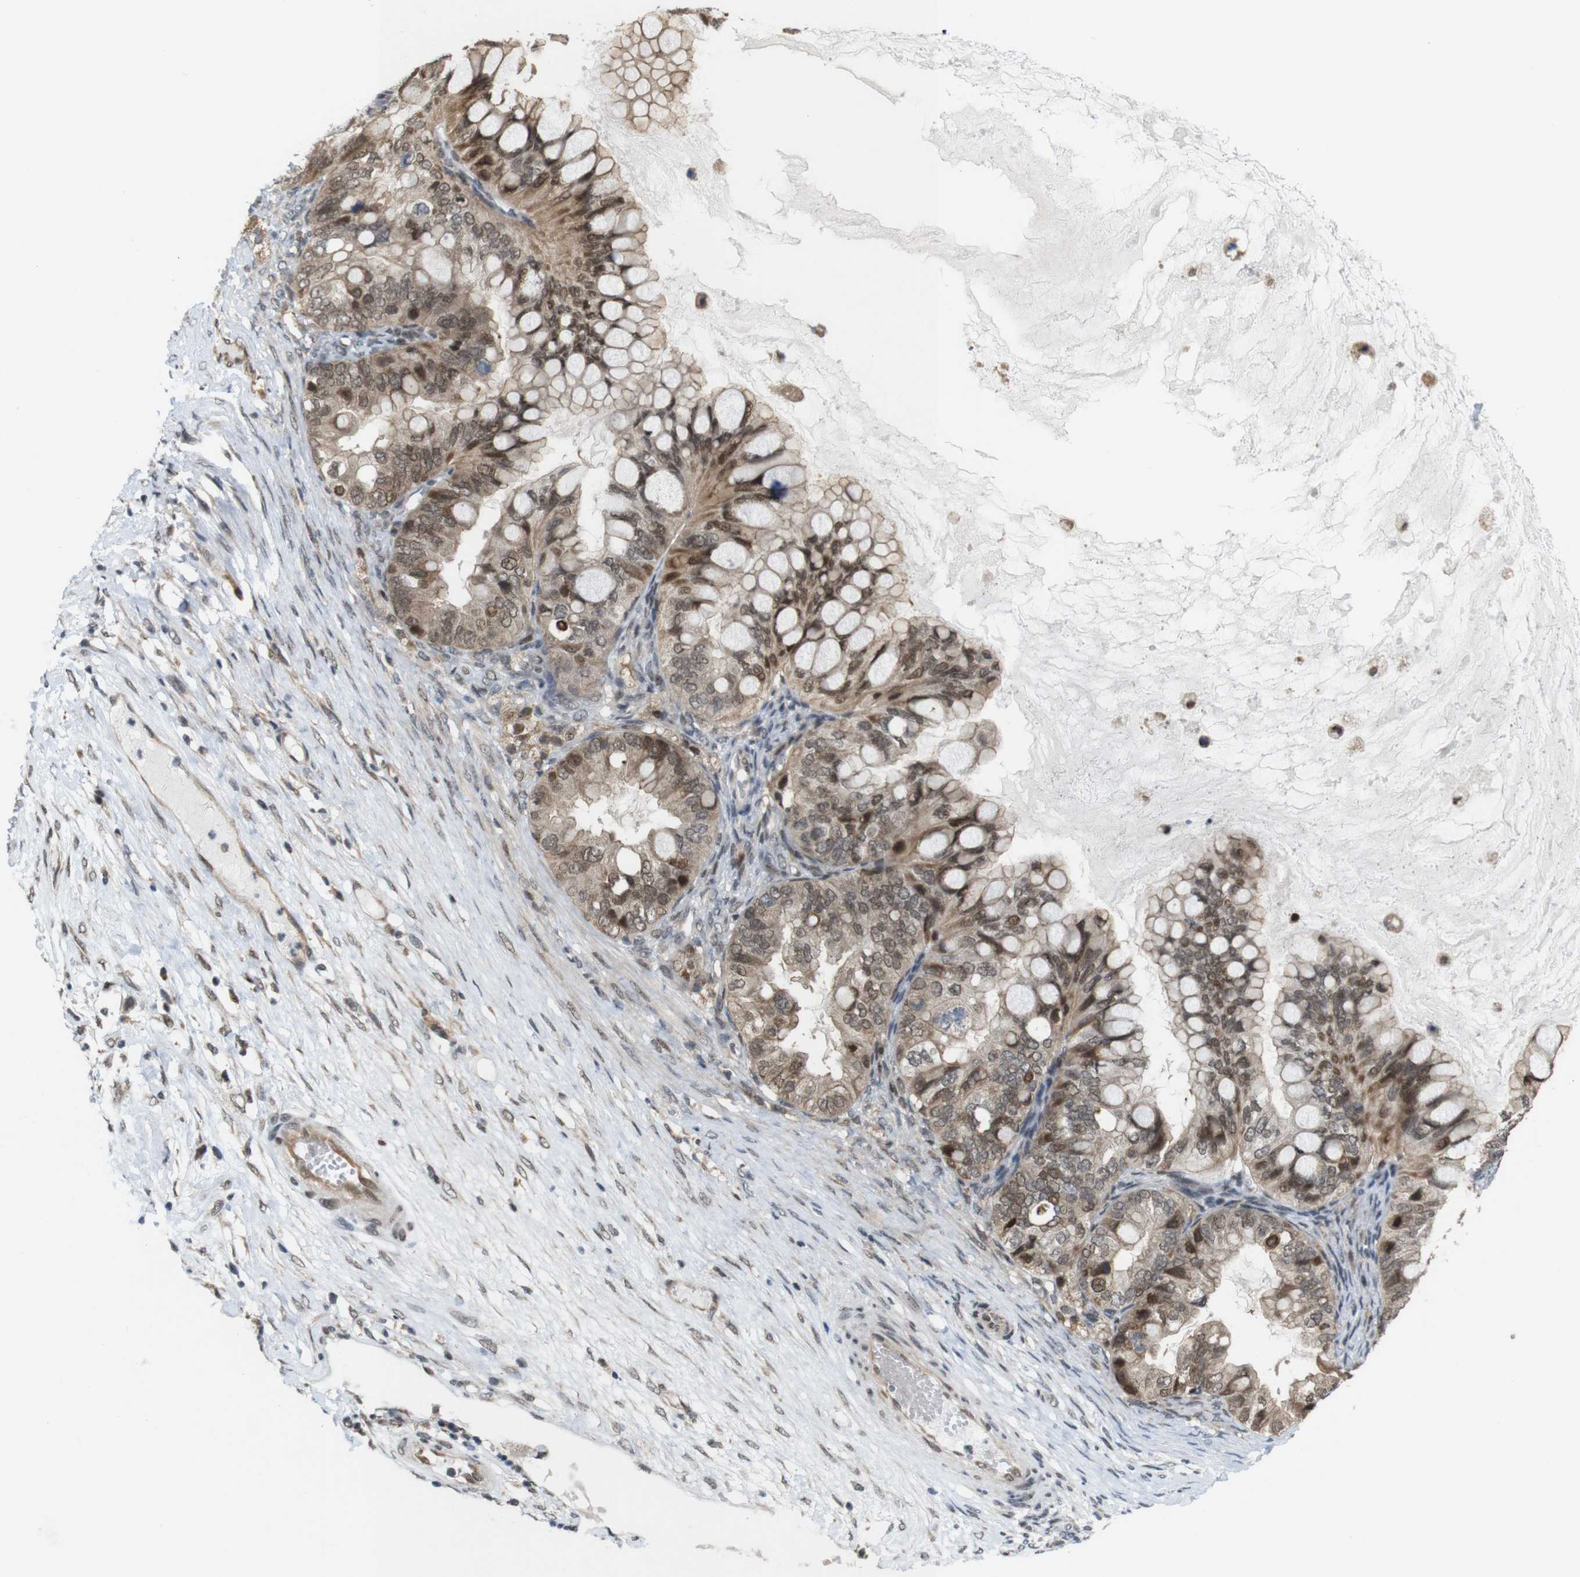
{"staining": {"intensity": "moderate", "quantity": ">75%", "location": "cytoplasmic/membranous,nuclear"}, "tissue": "ovarian cancer", "cell_type": "Tumor cells", "image_type": "cancer", "snomed": [{"axis": "morphology", "description": "Cystadenocarcinoma, mucinous, NOS"}, {"axis": "topography", "description": "Ovary"}], "caption": "The micrograph demonstrates staining of mucinous cystadenocarcinoma (ovarian), revealing moderate cytoplasmic/membranous and nuclear protein staining (brown color) within tumor cells.", "gene": "PNMA8A", "patient": {"sex": "female", "age": 80}}